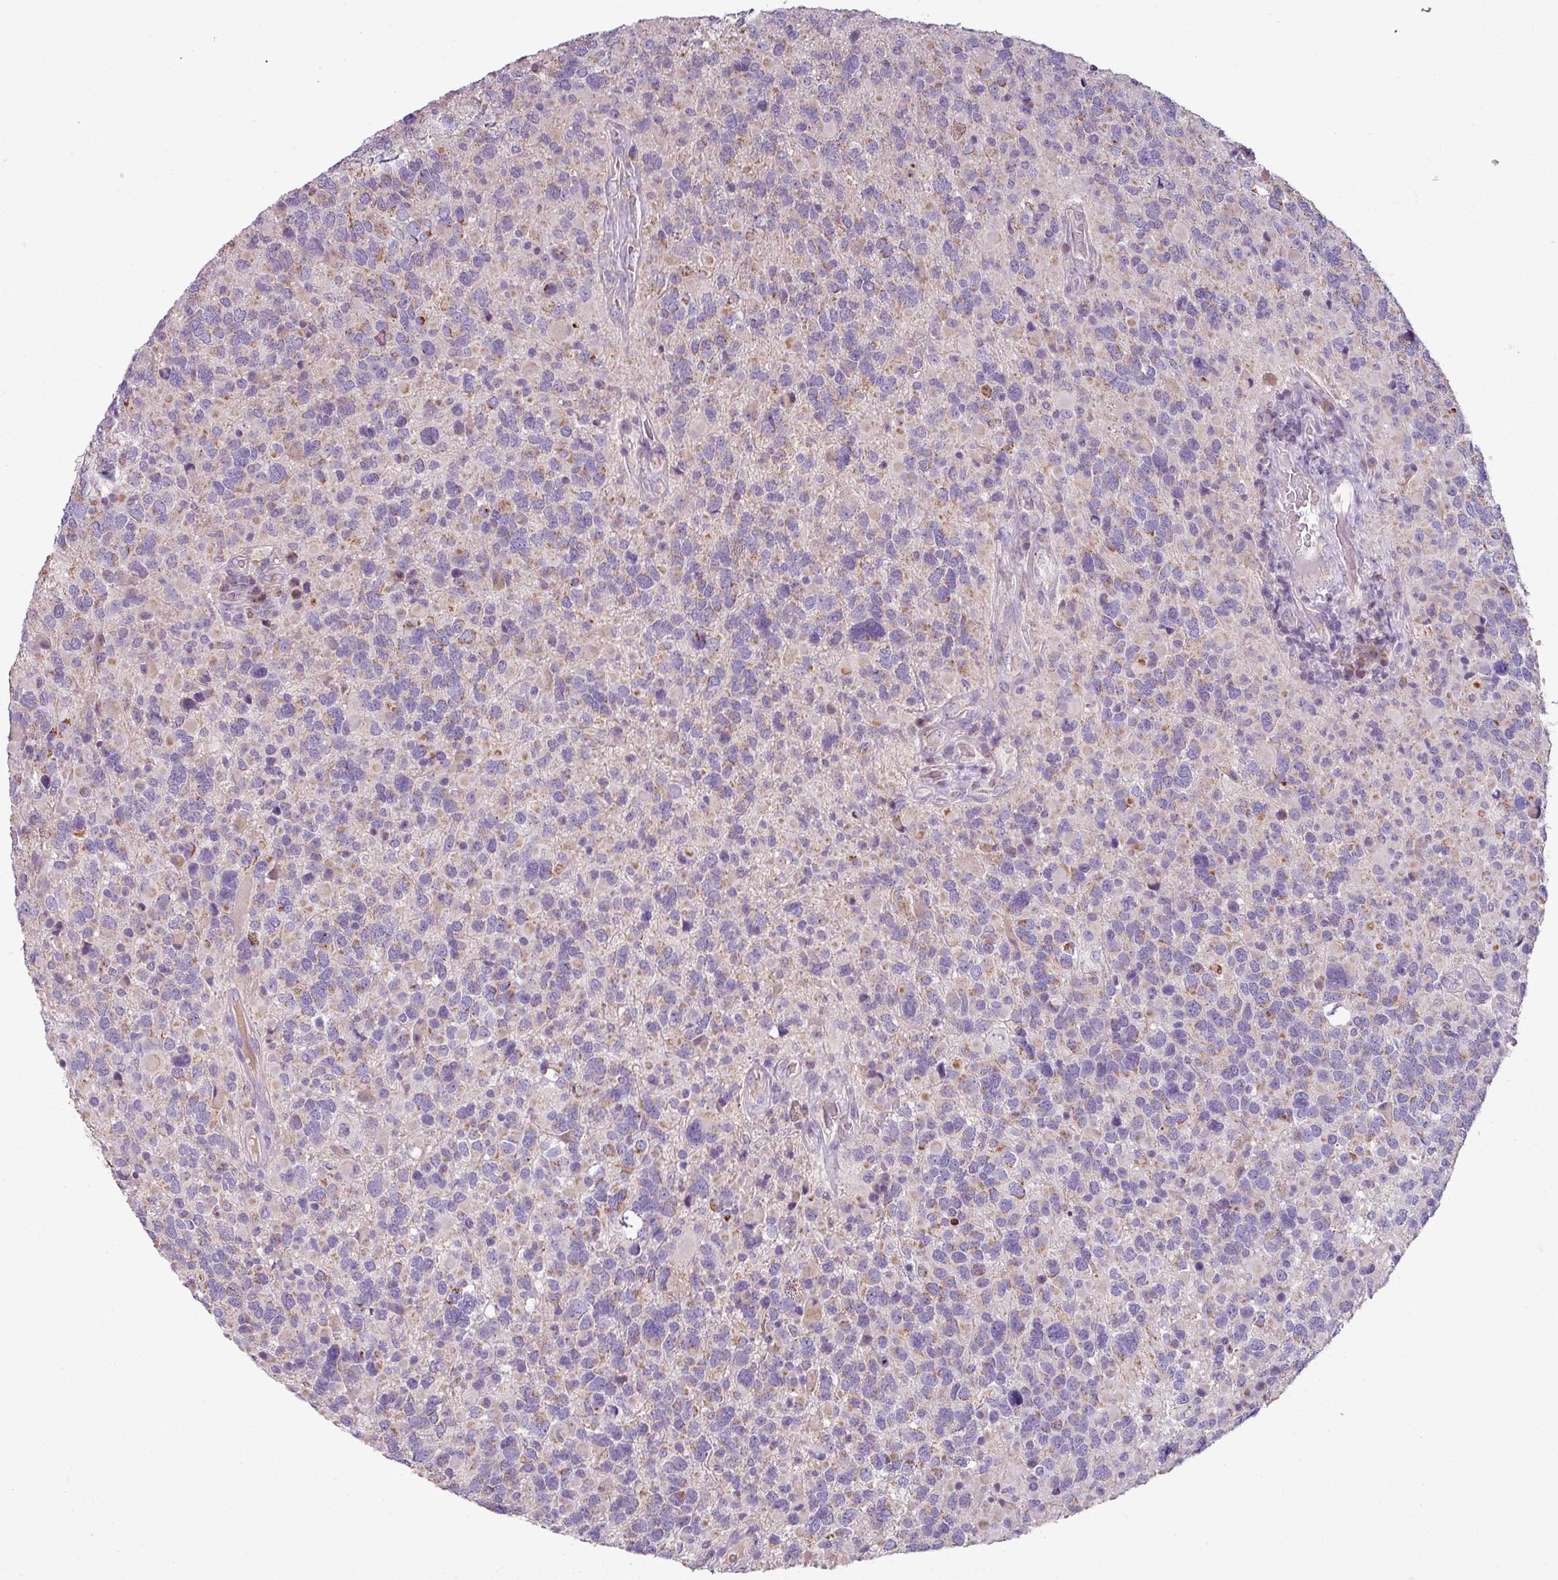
{"staining": {"intensity": "weak", "quantity": "25%-75%", "location": "cytoplasmic/membranous"}, "tissue": "glioma", "cell_type": "Tumor cells", "image_type": "cancer", "snomed": [{"axis": "morphology", "description": "Glioma, malignant, High grade"}, {"axis": "topography", "description": "Brain"}], "caption": "An immunohistochemistry image of tumor tissue is shown. Protein staining in brown labels weak cytoplasmic/membranous positivity in glioma within tumor cells.", "gene": "LRRC9", "patient": {"sex": "female", "age": 40}}